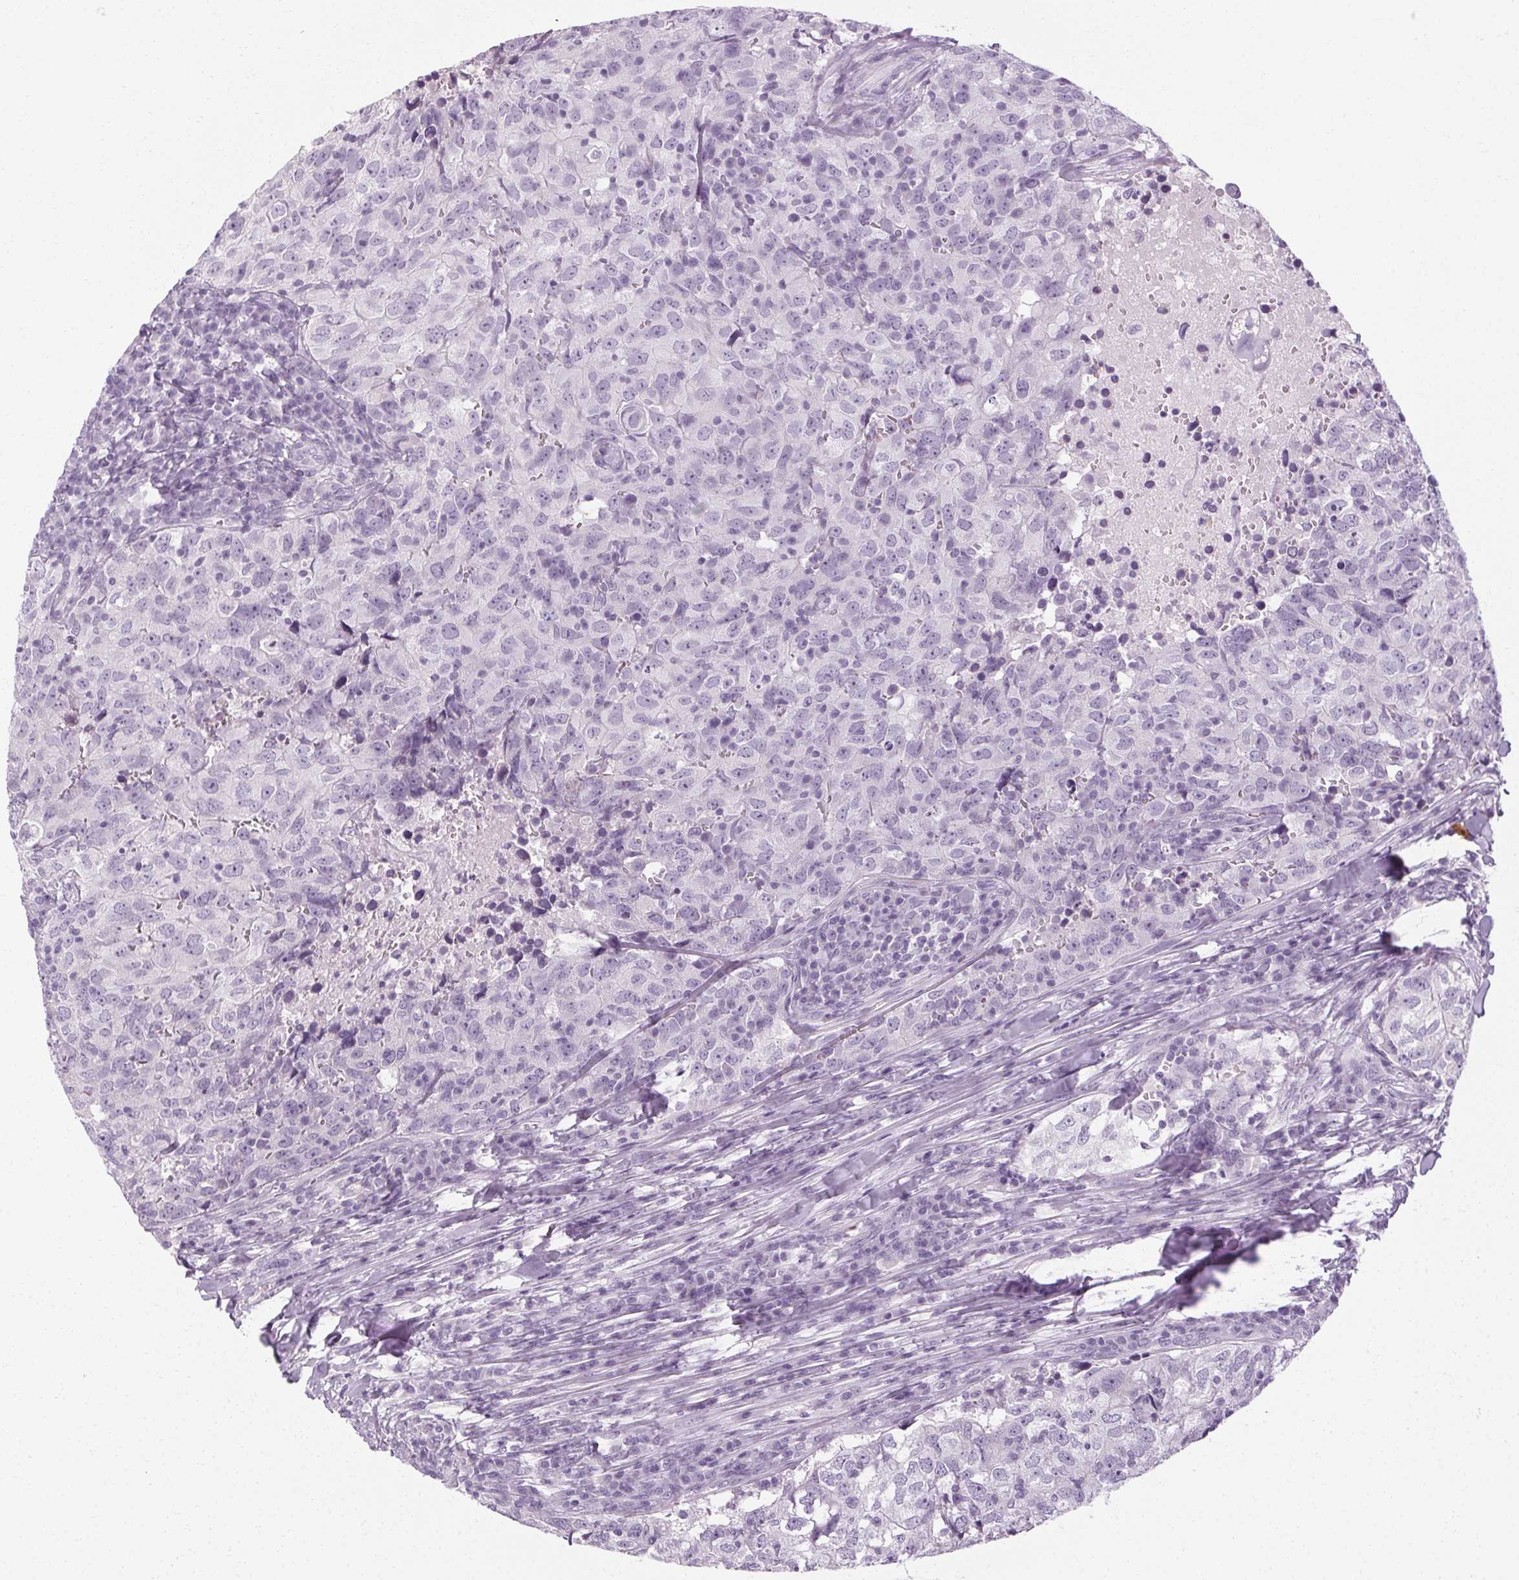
{"staining": {"intensity": "negative", "quantity": "none", "location": "none"}, "tissue": "breast cancer", "cell_type": "Tumor cells", "image_type": "cancer", "snomed": [{"axis": "morphology", "description": "Duct carcinoma"}, {"axis": "topography", "description": "Breast"}], "caption": "Tumor cells show no significant staining in breast infiltrating ductal carcinoma.", "gene": "POMC", "patient": {"sex": "female", "age": 30}}